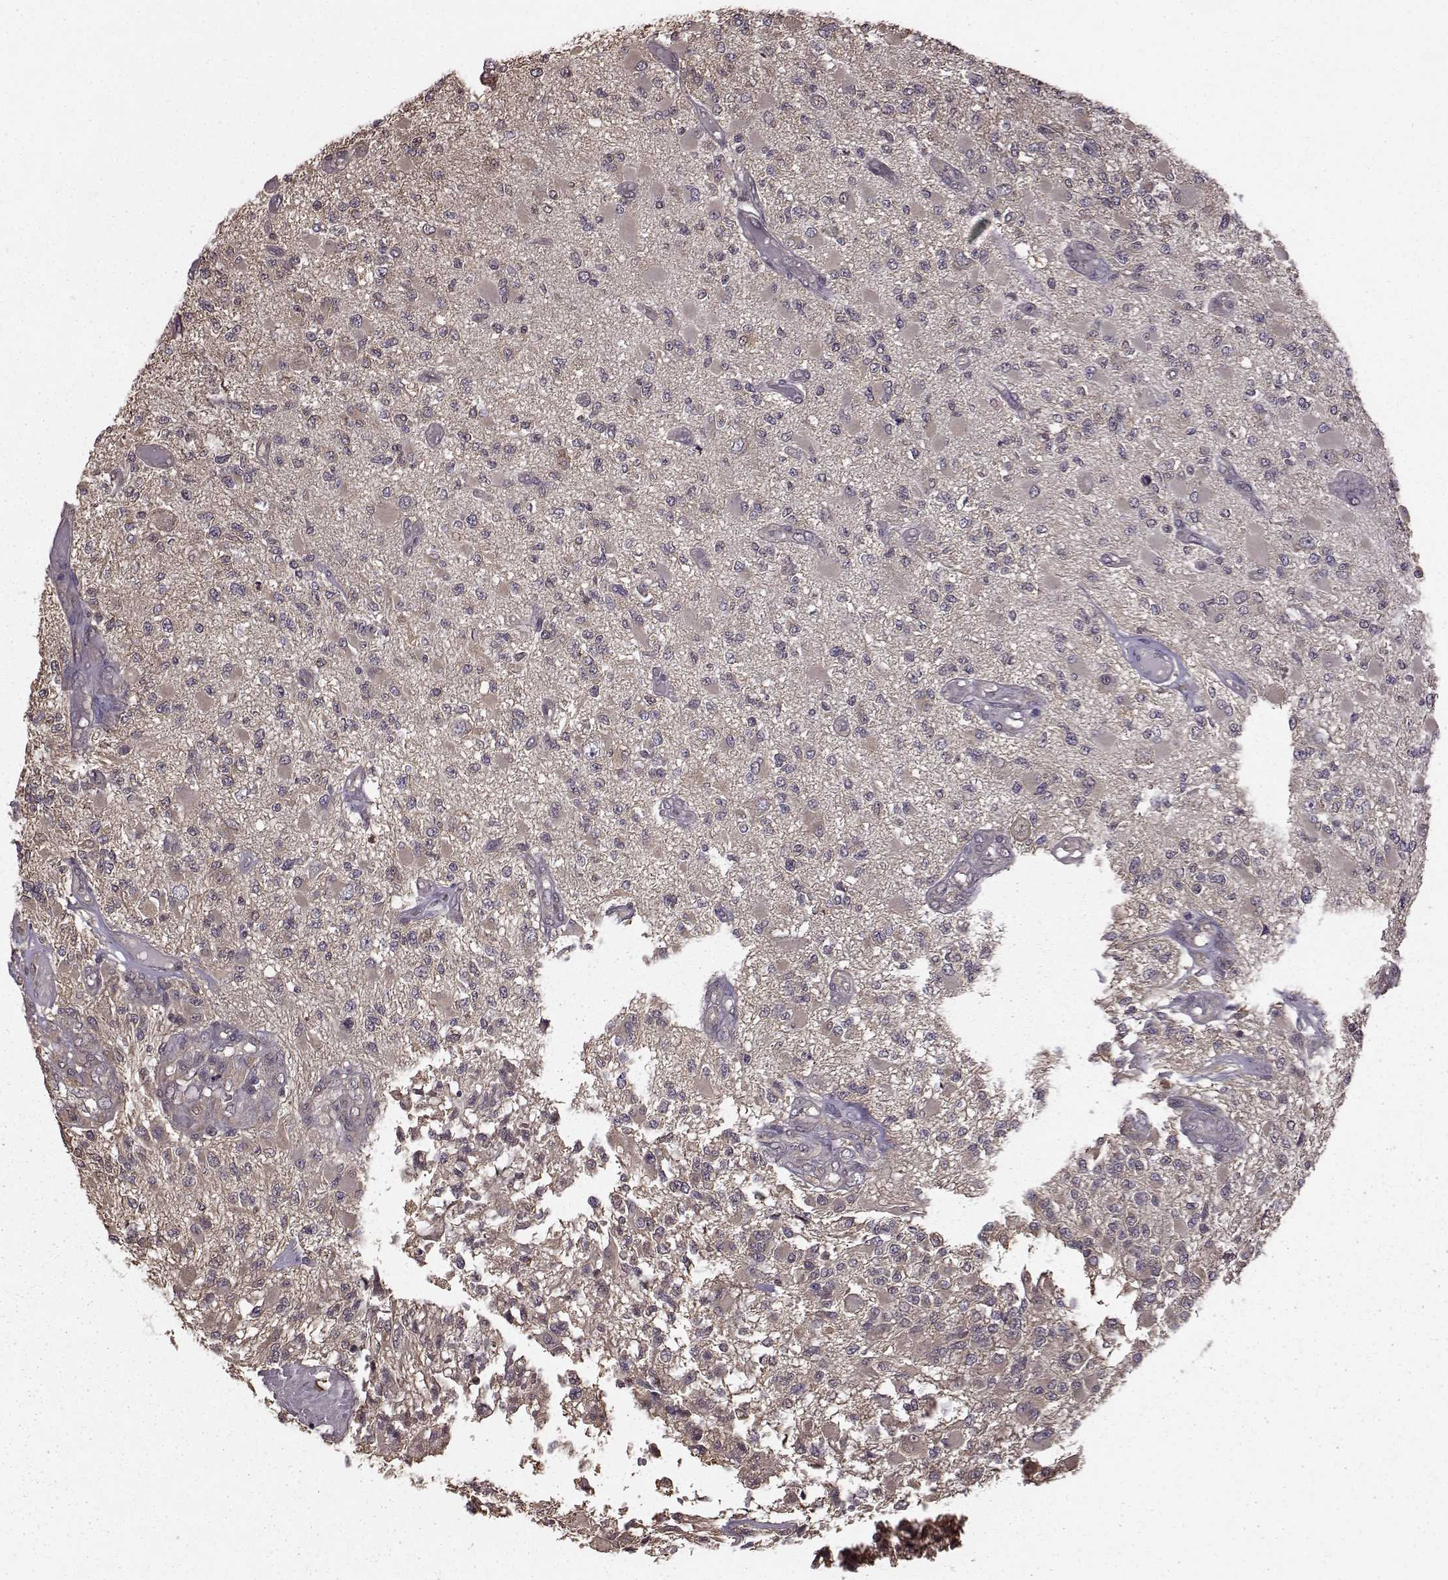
{"staining": {"intensity": "negative", "quantity": "none", "location": "none"}, "tissue": "glioma", "cell_type": "Tumor cells", "image_type": "cancer", "snomed": [{"axis": "morphology", "description": "Glioma, malignant, High grade"}, {"axis": "topography", "description": "Brain"}], "caption": "An immunohistochemistry histopathology image of high-grade glioma (malignant) is shown. There is no staining in tumor cells of high-grade glioma (malignant).", "gene": "NME1-NME2", "patient": {"sex": "female", "age": 63}}